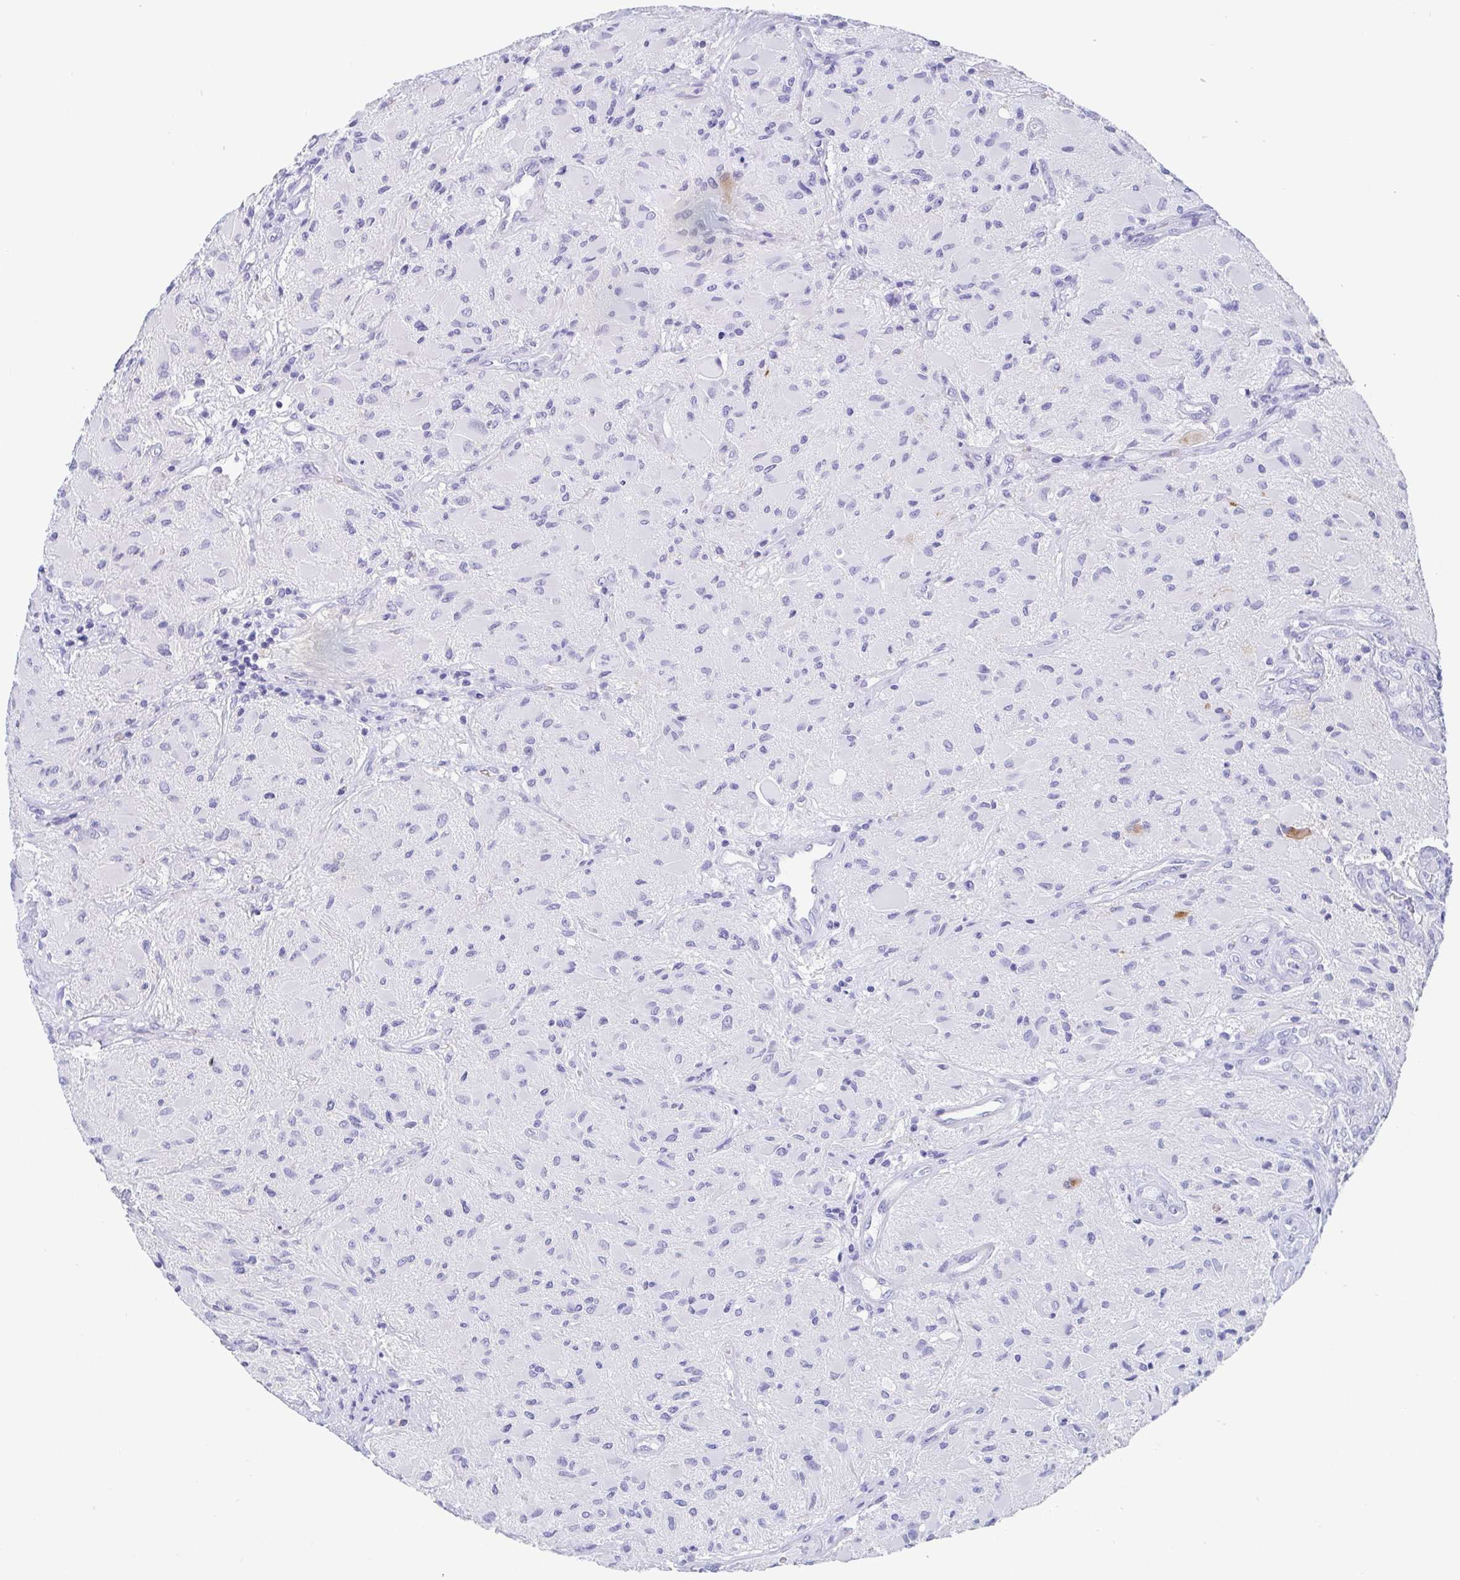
{"staining": {"intensity": "negative", "quantity": "none", "location": "none"}, "tissue": "glioma", "cell_type": "Tumor cells", "image_type": "cancer", "snomed": [{"axis": "morphology", "description": "Glioma, malignant, High grade"}, {"axis": "topography", "description": "Brain"}], "caption": "Immunohistochemistry of human malignant high-grade glioma reveals no expression in tumor cells. Brightfield microscopy of IHC stained with DAB (3,3'-diaminobenzidine) (brown) and hematoxylin (blue), captured at high magnification.", "gene": "SCGN", "patient": {"sex": "female", "age": 65}}